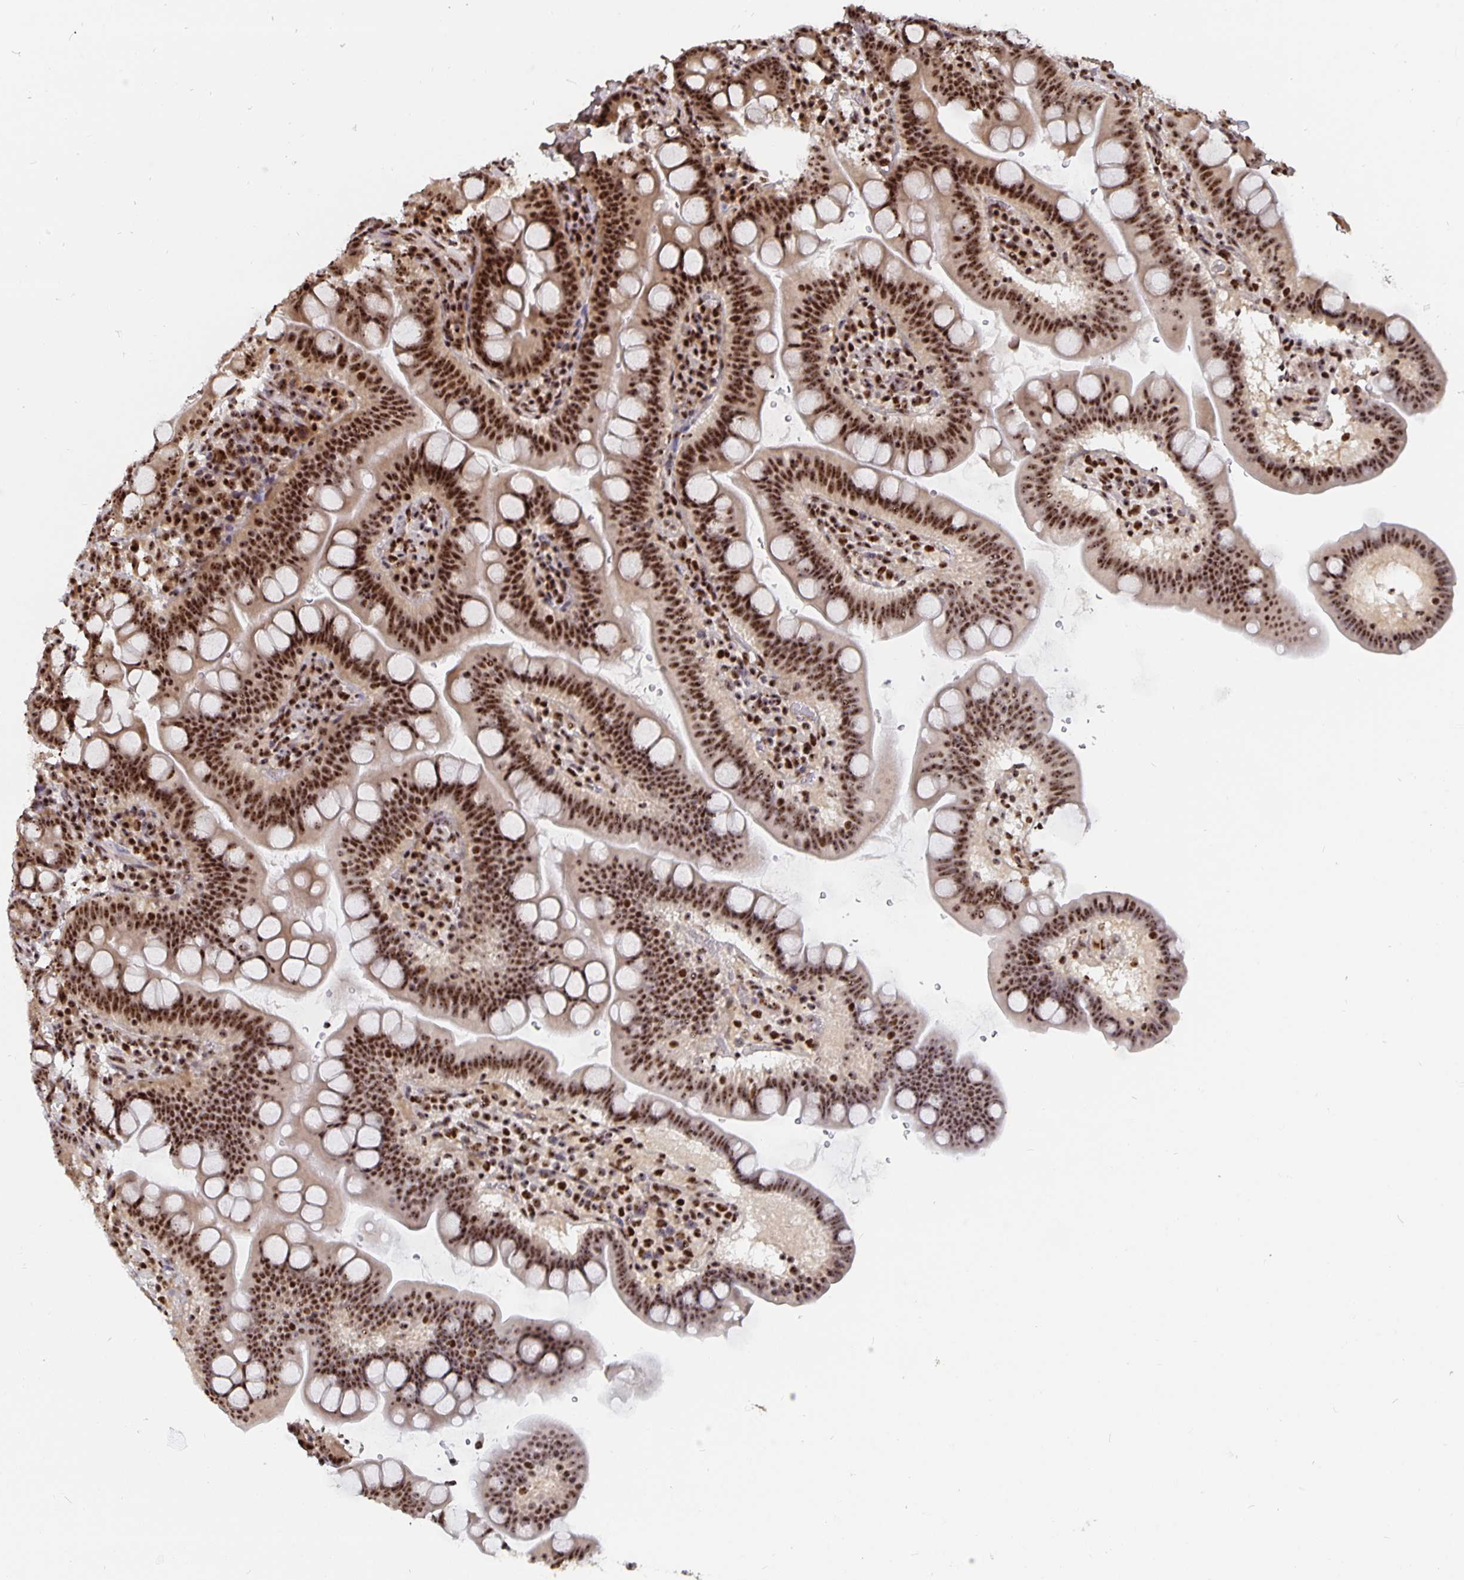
{"staining": {"intensity": "strong", "quantity": ">75%", "location": "nuclear"}, "tissue": "duodenum", "cell_type": "Glandular cells", "image_type": "normal", "snomed": [{"axis": "morphology", "description": "Normal tissue, NOS"}, {"axis": "topography", "description": "Pancreas"}, {"axis": "topography", "description": "Duodenum"}], "caption": "Immunohistochemistry staining of benign duodenum, which demonstrates high levels of strong nuclear staining in approximately >75% of glandular cells indicating strong nuclear protein expression. The staining was performed using DAB (3,3'-diaminobenzidine) (brown) for protein detection and nuclei were counterstained in hematoxylin (blue).", "gene": "LAS1L", "patient": {"sex": "male", "age": 59}}